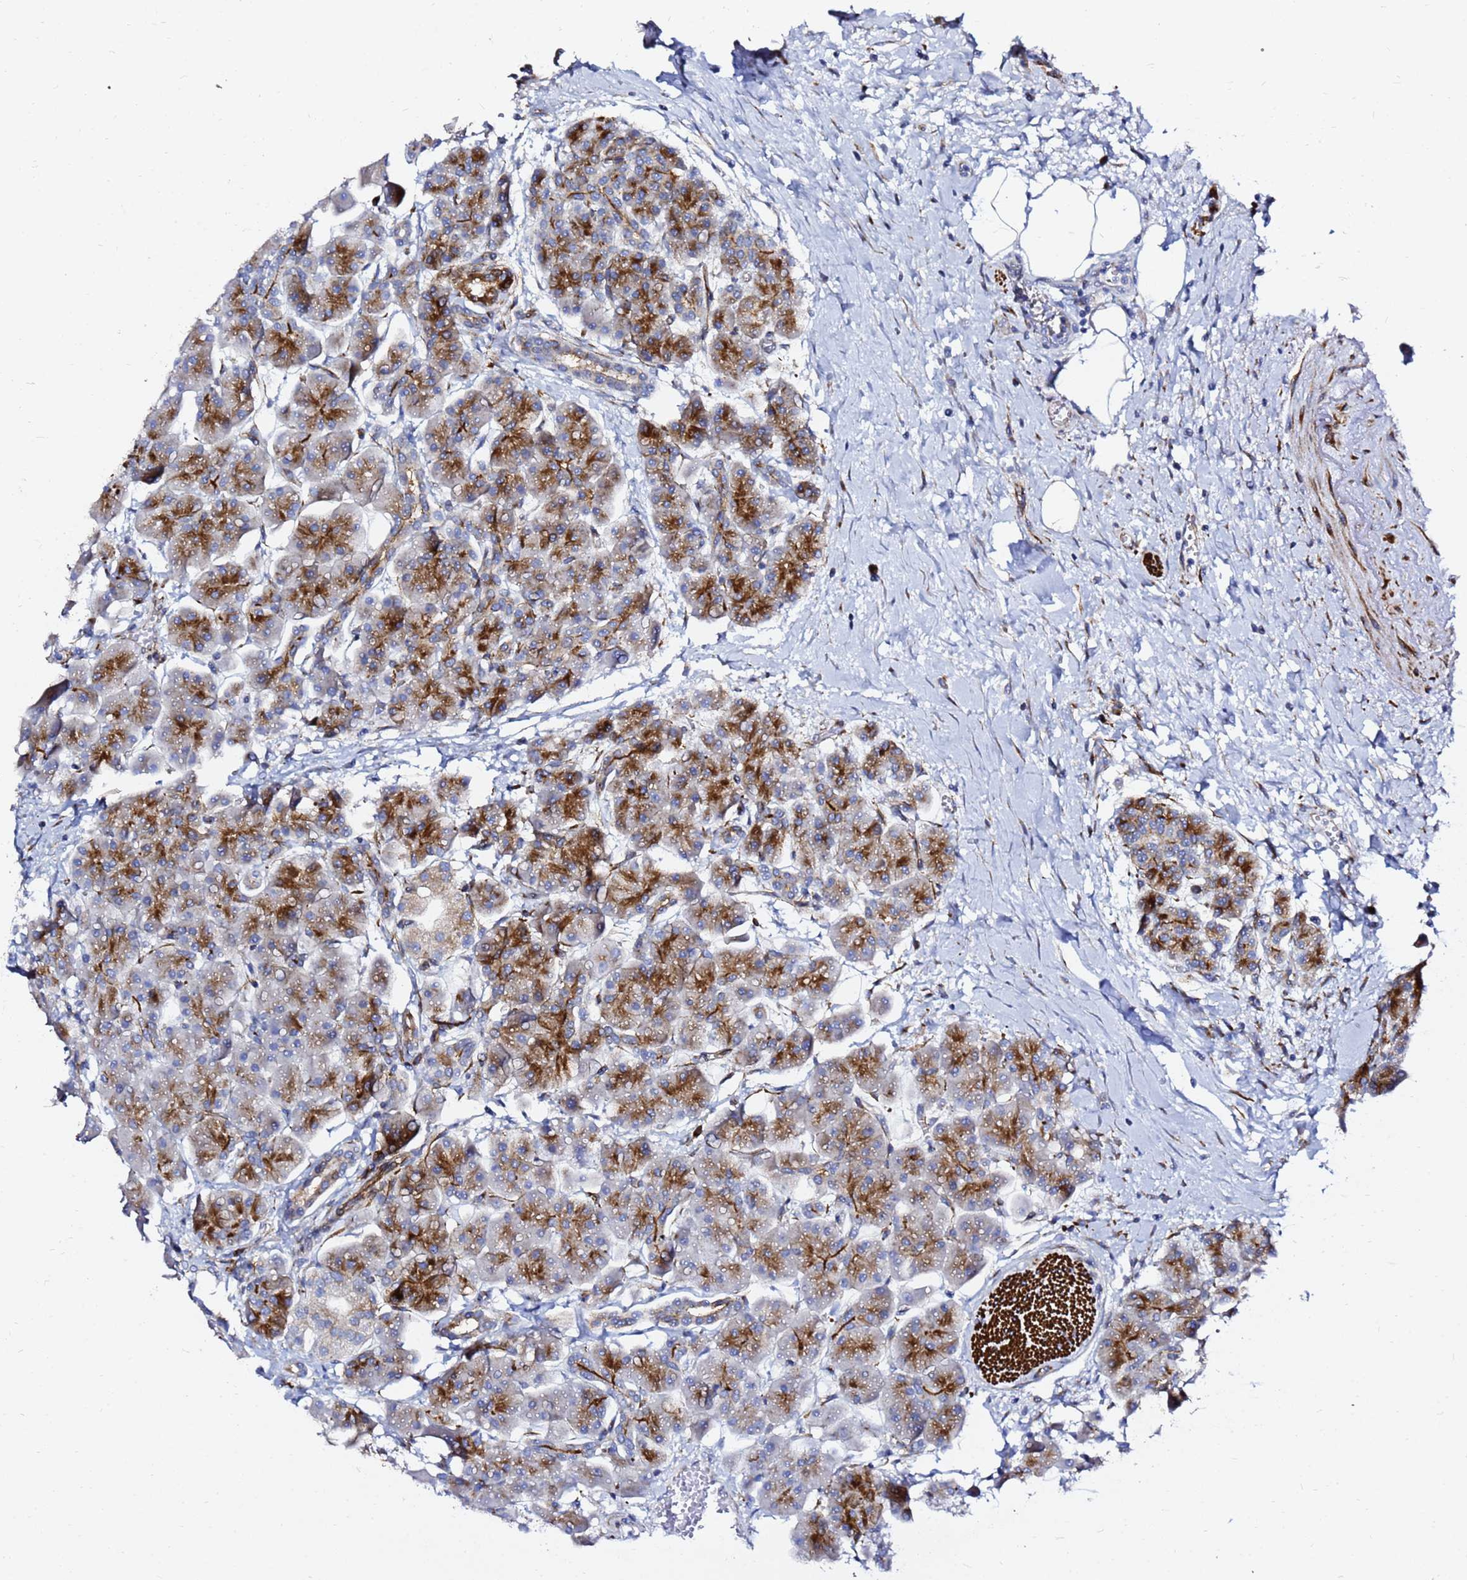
{"staining": {"intensity": "strong", "quantity": "25%-75%", "location": "cytoplasmic/membranous"}, "tissue": "pancreas", "cell_type": "Exocrine glandular cells", "image_type": "normal", "snomed": [{"axis": "morphology", "description": "Normal tissue, NOS"}, {"axis": "topography", "description": "Pancreas"}], "caption": "An IHC photomicrograph of benign tissue is shown. Protein staining in brown labels strong cytoplasmic/membranous positivity in pancreas within exocrine glandular cells. (brown staining indicates protein expression, while blue staining denotes nuclei).", "gene": "TUBA8", "patient": {"sex": "male", "age": 66}}